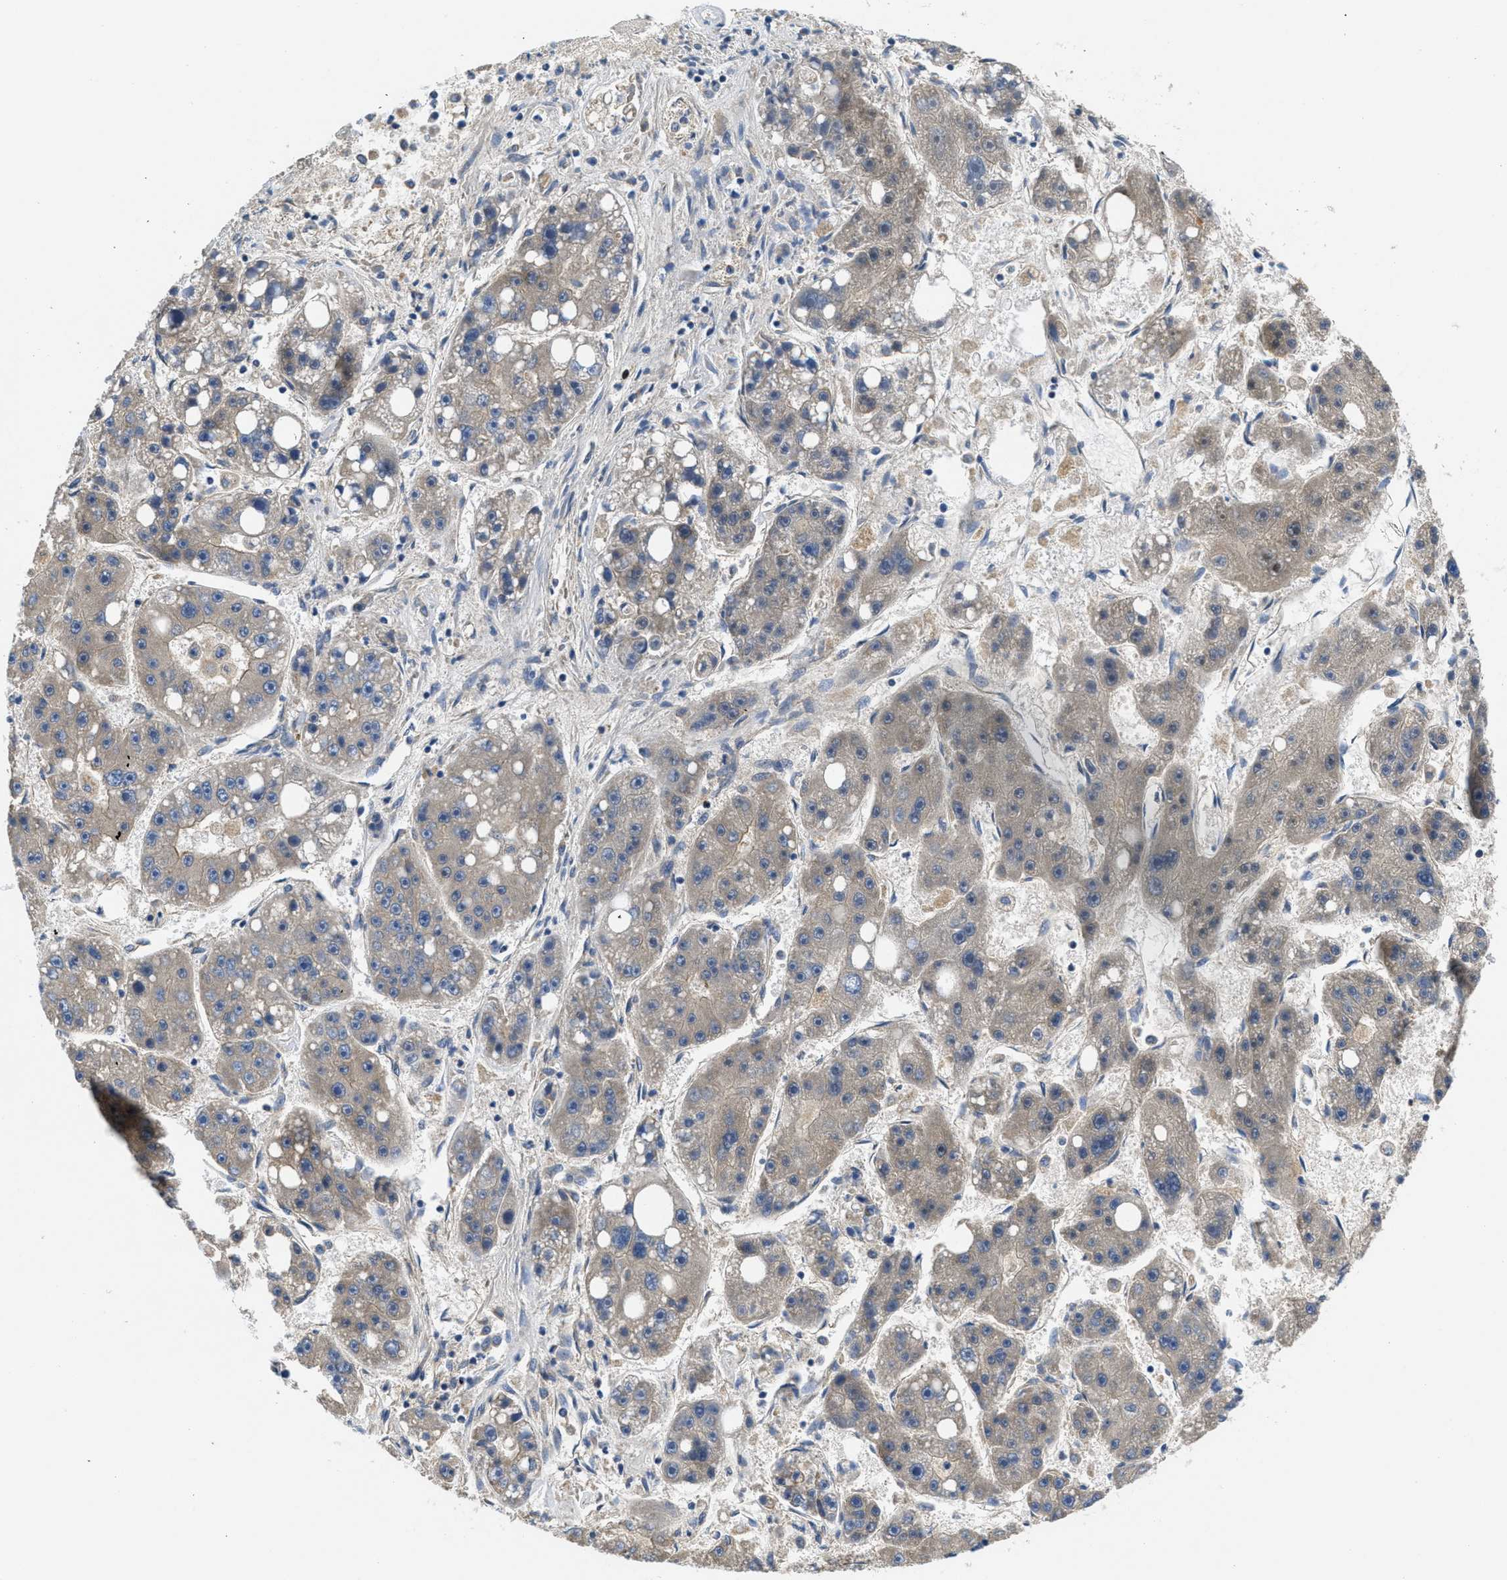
{"staining": {"intensity": "negative", "quantity": "none", "location": "none"}, "tissue": "liver cancer", "cell_type": "Tumor cells", "image_type": "cancer", "snomed": [{"axis": "morphology", "description": "Carcinoma, Hepatocellular, NOS"}, {"axis": "topography", "description": "Liver"}], "caption": "DAB immunohistochemical staining of human liver cancer exhibits no significant positivity in tumor cells.", "gene": "GALK1", "patient": {"sex": "female", "age": 61}}